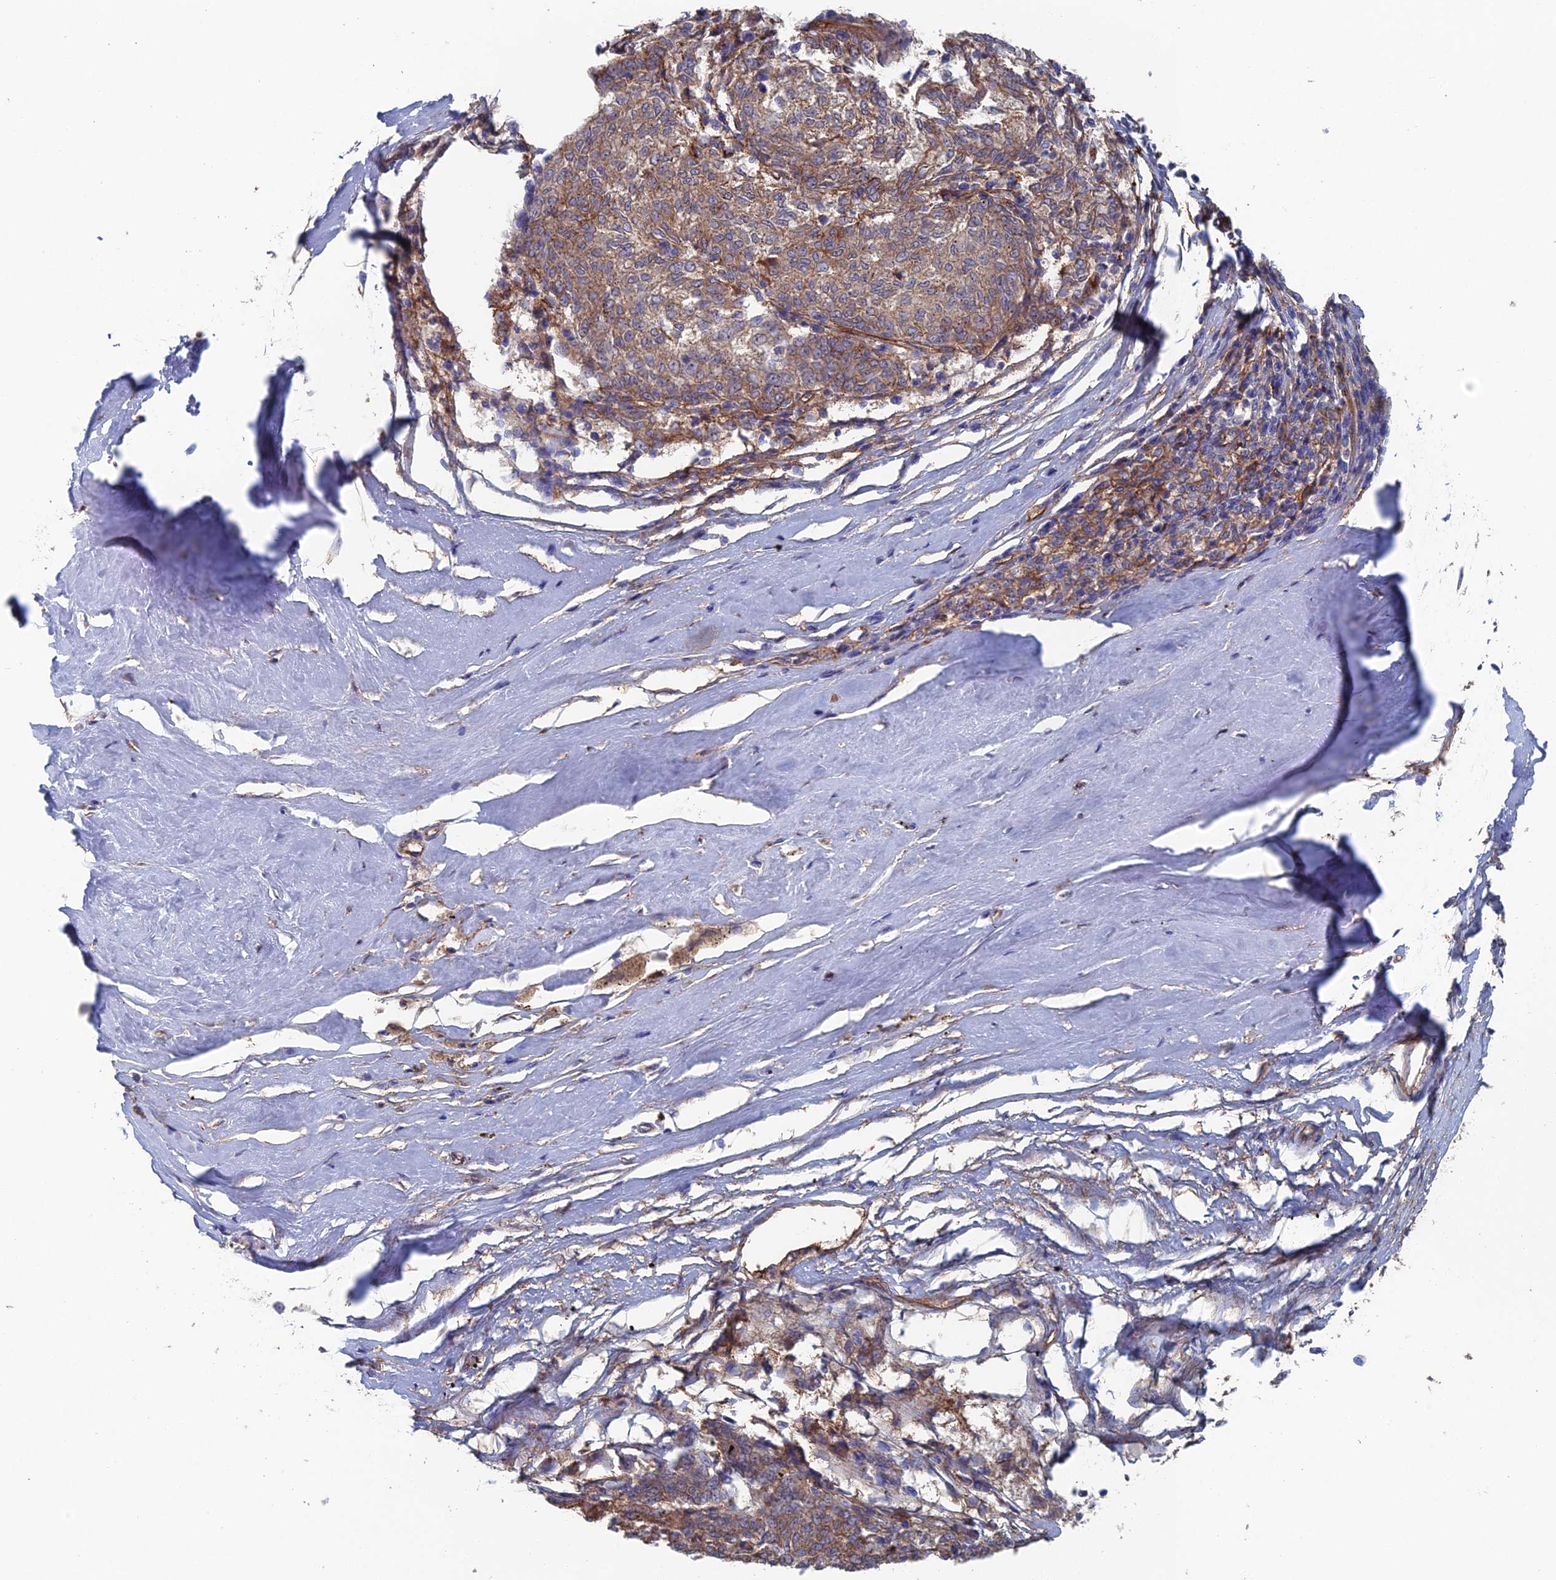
{"staining": {"intensity": "moderate", "quantity": ">75%", "location": "cytoplasmic/membranous"}, "tissue": "melanoma", "cell_type": "Tumor cells", "image_type": "cancer", "snomed": [{"axis": "morphology", "description": "Malignant melanoma, NOS"}, {"axis": "topography", "description": "Skin"}], "caption": "Immunohistochemistry staining of melanoma, which demonstrates medium levels of moderate cytoplasmic/membranous staining in about >75% of tumor cells indicating moderate cytoplasmic/membranous protein expression. The staining was performed using DAB (3,3'-diaminobenzidine) (brown) for protein detection and nuclei were counterstained in hematoxylin (blue).", "gene": "SNX11", "patient": {"sex": "female", "age": 72}}